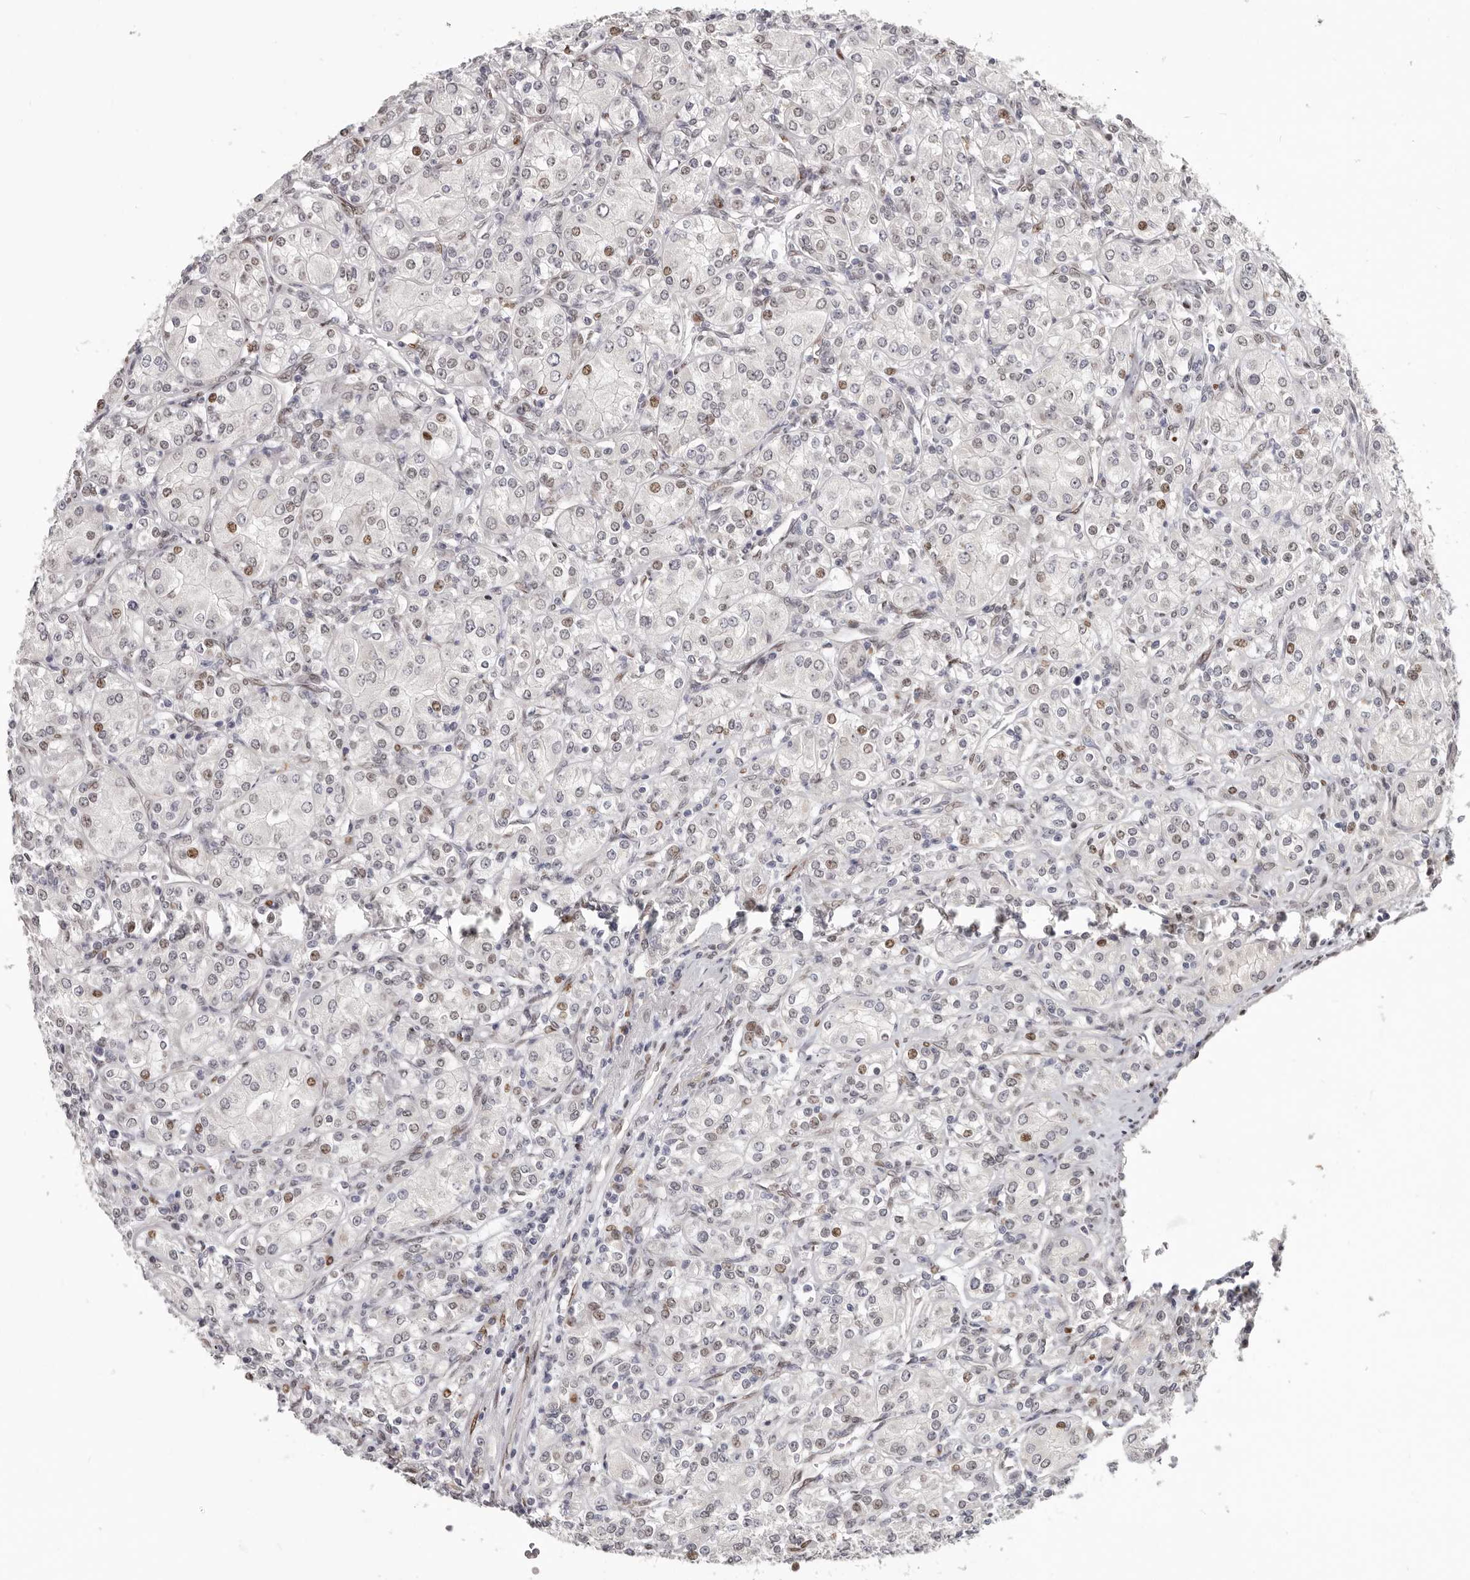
{"staining": {"intensity": "weak", "quantity": "25%-75%", "location": "nuclear"}, "tissue": "renal cancer", "cell_type": "Tumor cells", "image_type": "cancer", "snomed": [{"axis": "morphology", "description": "Adenocarcinoma, NOS"}, {"axis": "topography", "description": "Kidney"}], "caption": "IHC micrograph of neoplastic tissue: human renal adenocarcinoma stained using immunohistochemistry (IHC) displays low levels of weak protein expression localized specifically in the nuclear of tumor cells, appearing as a nuclear brown color.", "gene": "SRP19", "patient": {"sex": "male", "age": 77}}